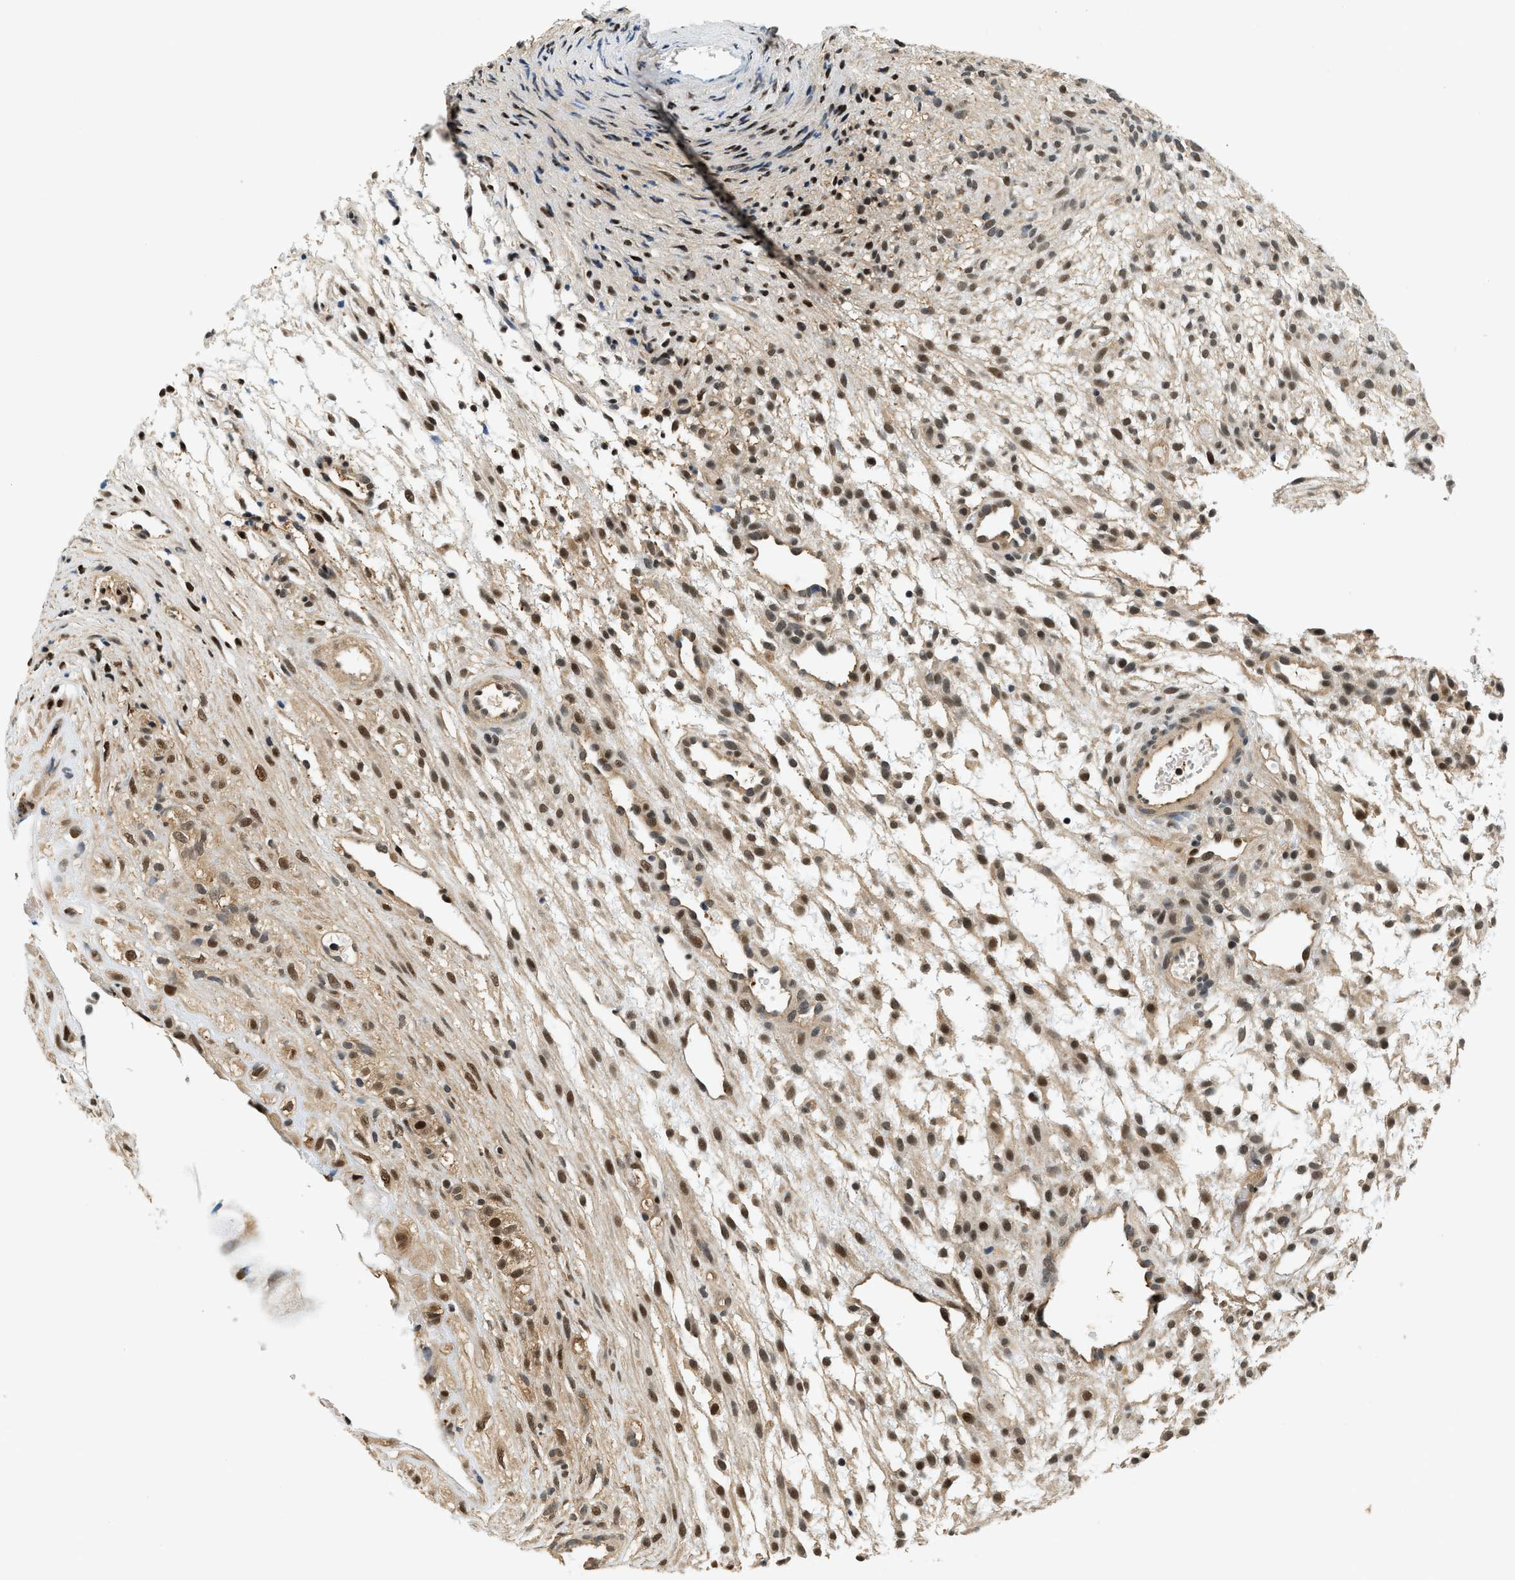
{"staining": {"intensity": "moderate", "quantity": "25%-75%", "location": "cytoplasmic/membranous,nuclear"}, "tissue": "ovary", "cell_type": "Follicle cells", "image_type": "normal", "snomed": [{"axis": "morphology", "description": "Normal tissue, NOS"}, {"axis": "morphology", "description": "Cyst, NOS"}, {"axis": "topography", "description": "Ovary"}], "caption": "DAB immunohistochemical staining of normal human ovary exhibits moderate cytoplasmic/membranous,nuclear protein positivity in approximately 25%-75% of follicle cells.", "gene": "PSMD3", "patient": {"sex": "female", "age": 18}}